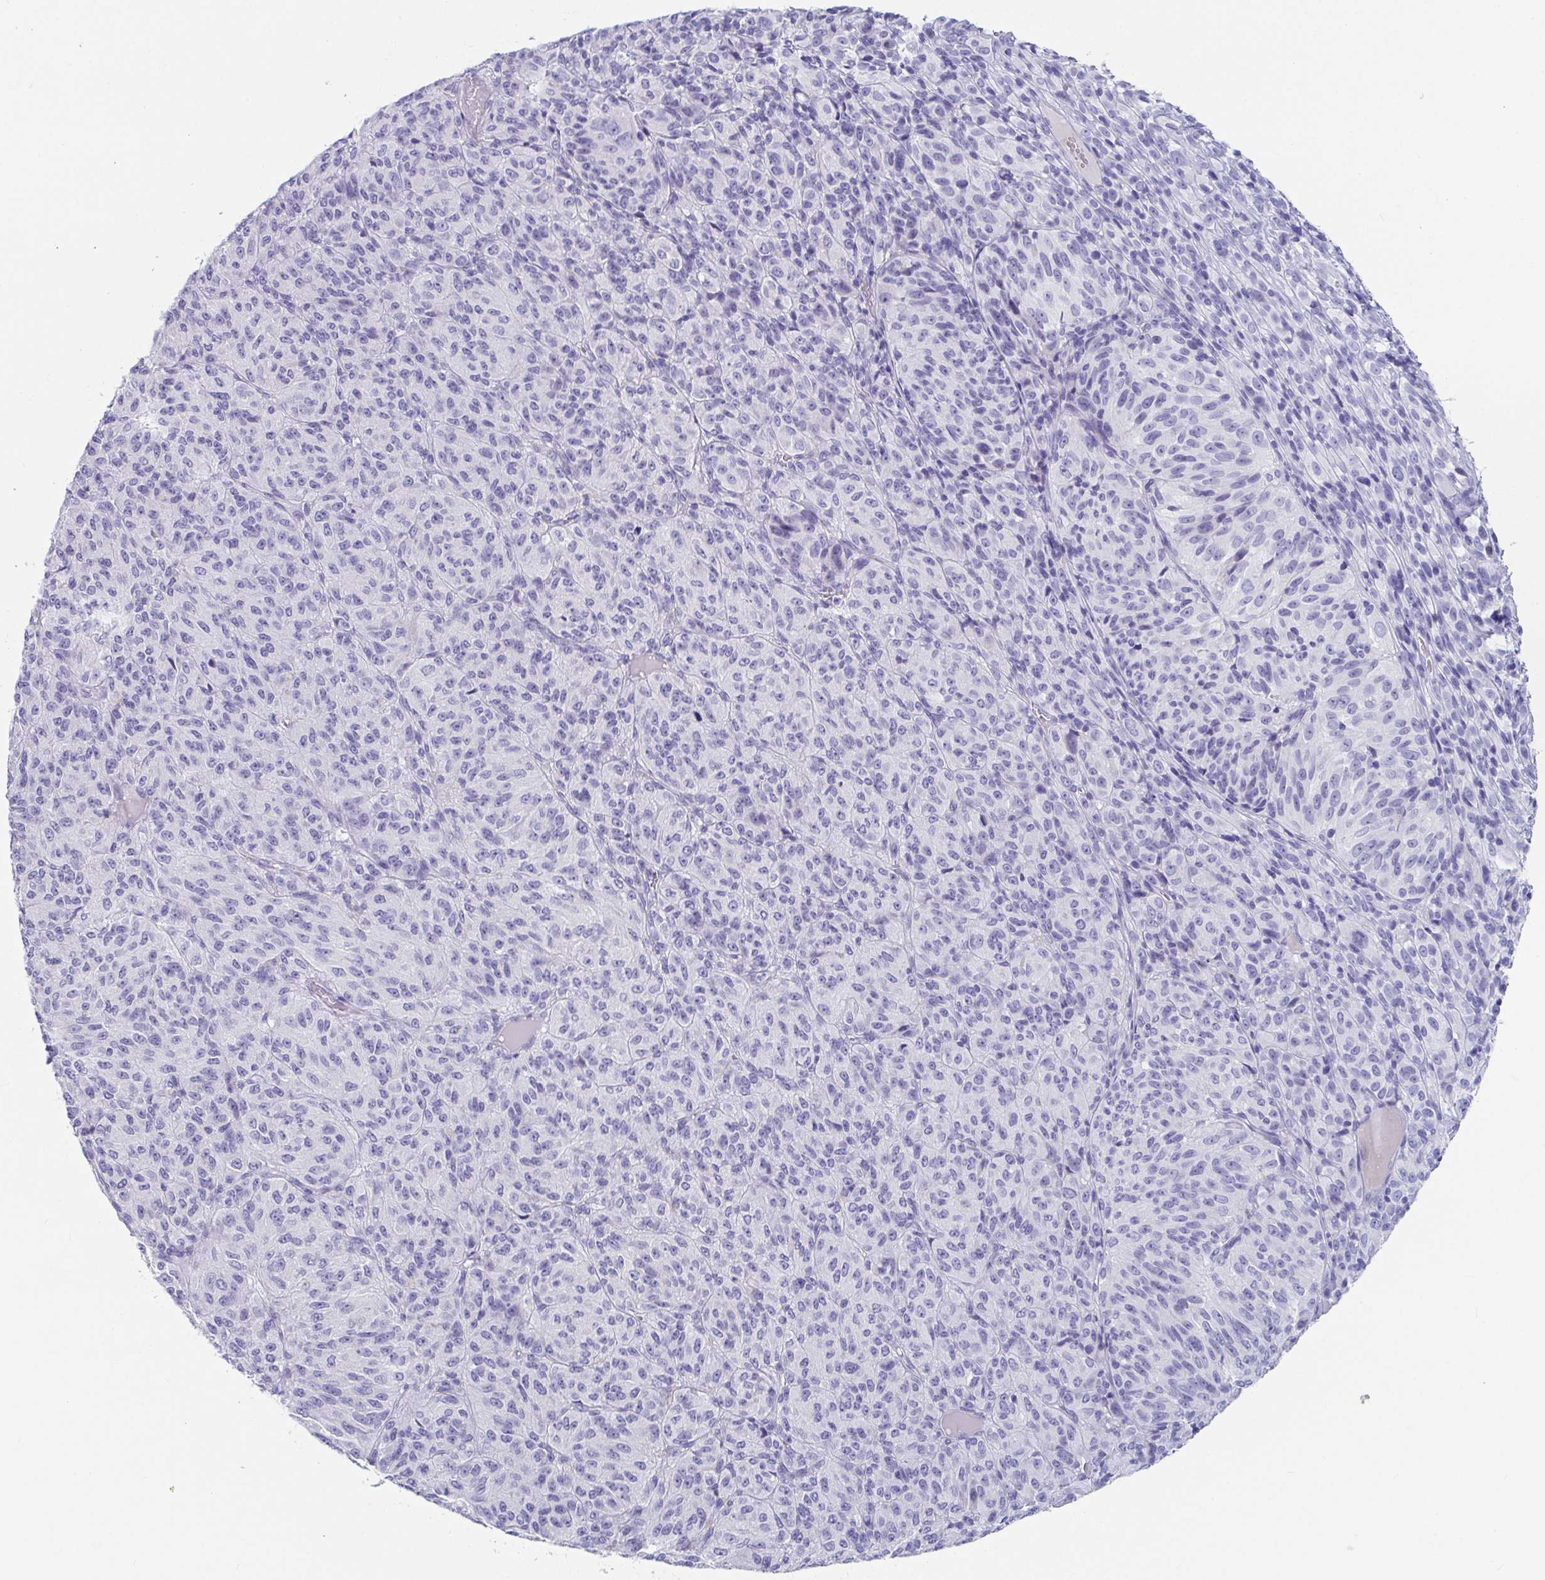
{"staining": {"intensity": "negative", "quantity": "none", "location": "none"}, "tissue": "melanoma", "cell_type": "Tumor cells", "image_type": "cancer", "snomed": [{"axis": "morphology", "description": "Malignant melanoma, Metastatic site"}, {"axis": "topography", "description": "Brain"}], "caption": "An immunohistochemistry (IHC) image of melanoma is shown. There is no staining in tumor cells of melanoma. (DAB (3,3'-diaminobenzidine) IHC with hematoxylin counter stain).", "gene": "PLA2G1B", "patient": {"sex": "female", "age": 56}}